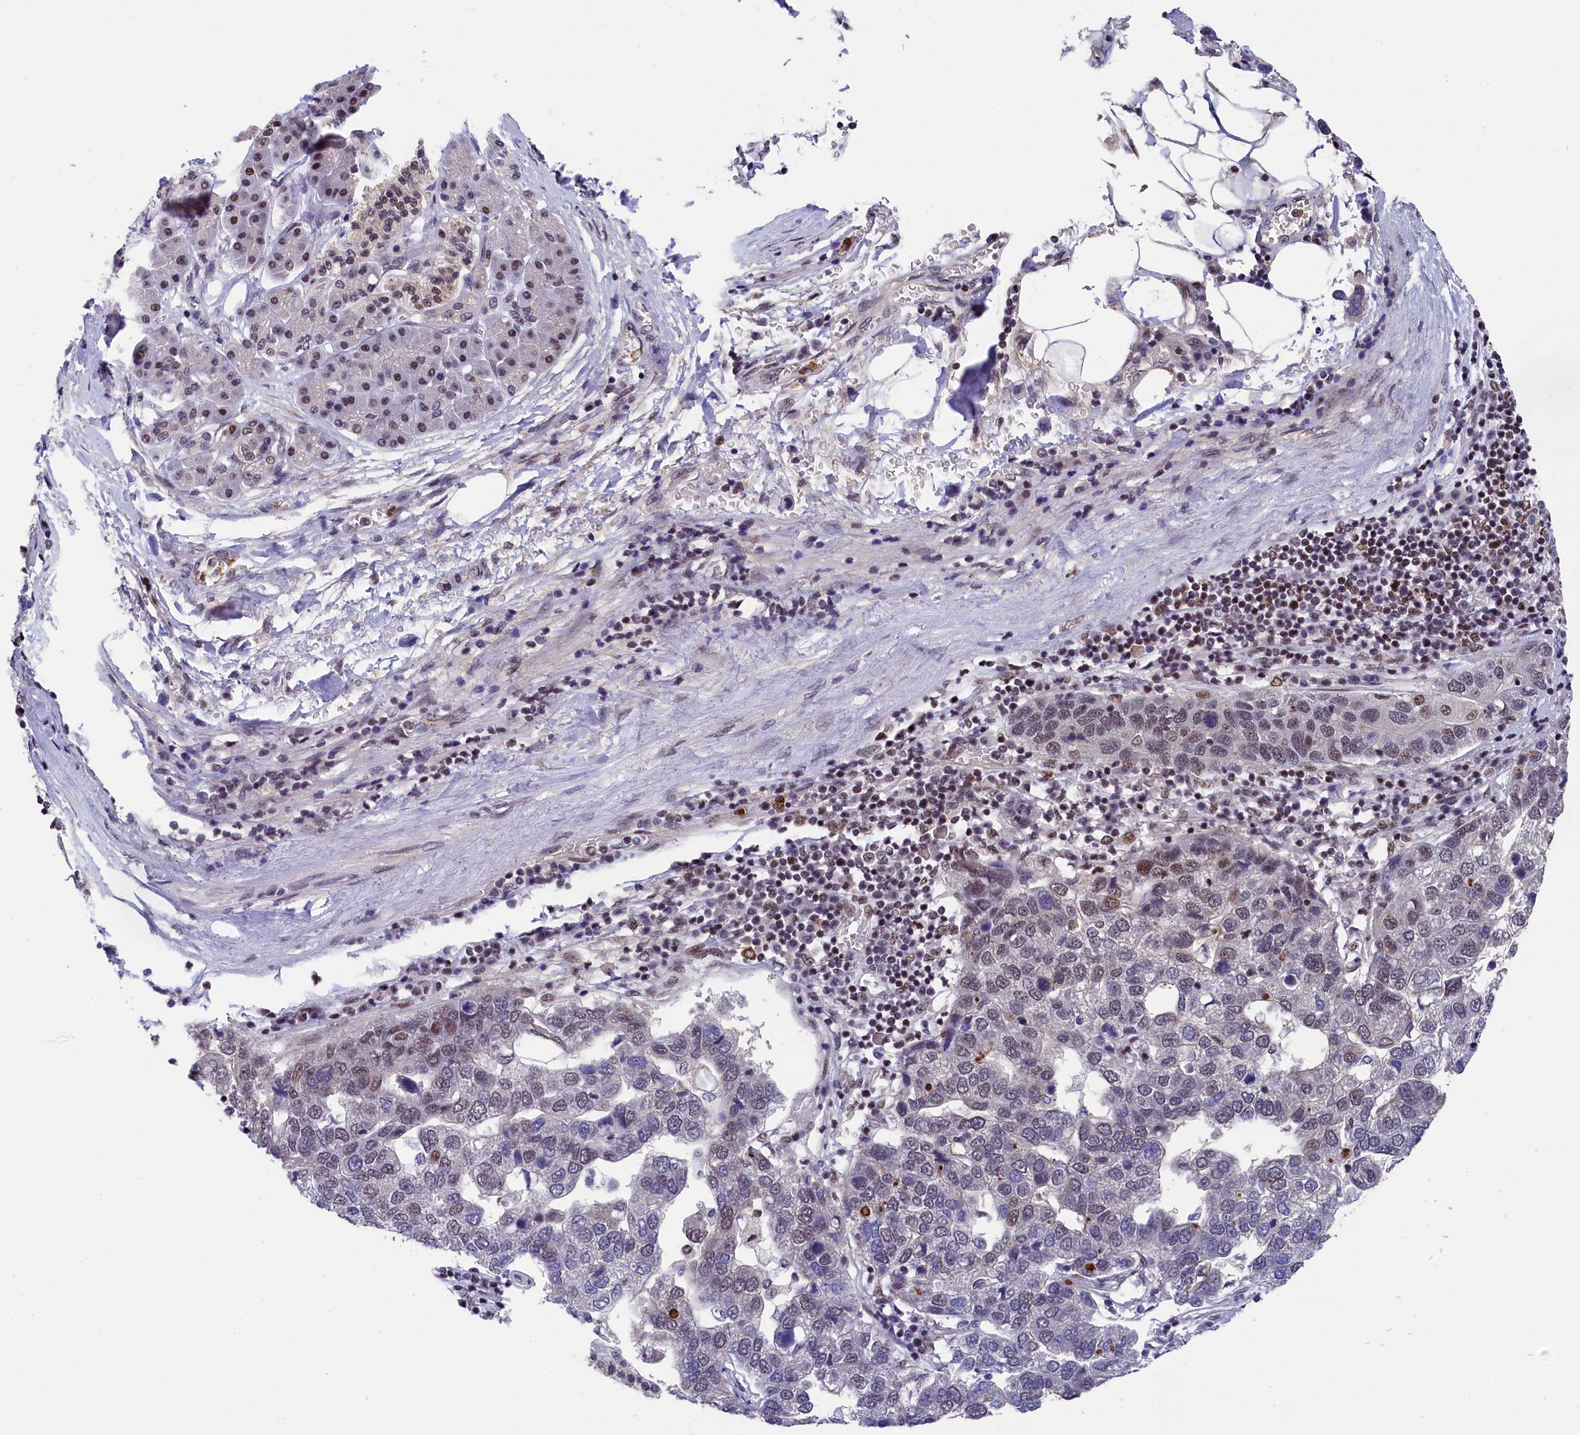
{"staining": {"intensity": "weak", "quantity": "<25%", "location": "nuclear"}, "tissue": "pancreatic cancer", "cell_type": "Tumor cells", "image_type": "cancer", "snomed": [{"axis": "morphology", "description": "Adenocarcinoma, NOS"}, {"axis": "topography", "description": "Pancreas"}], "caption": "IHC of human adenocarcinoma (pancreatic) displays no expression in tumor cells.", "gene": "ADIG", "patient": {"sex": "female", "age": 61}}